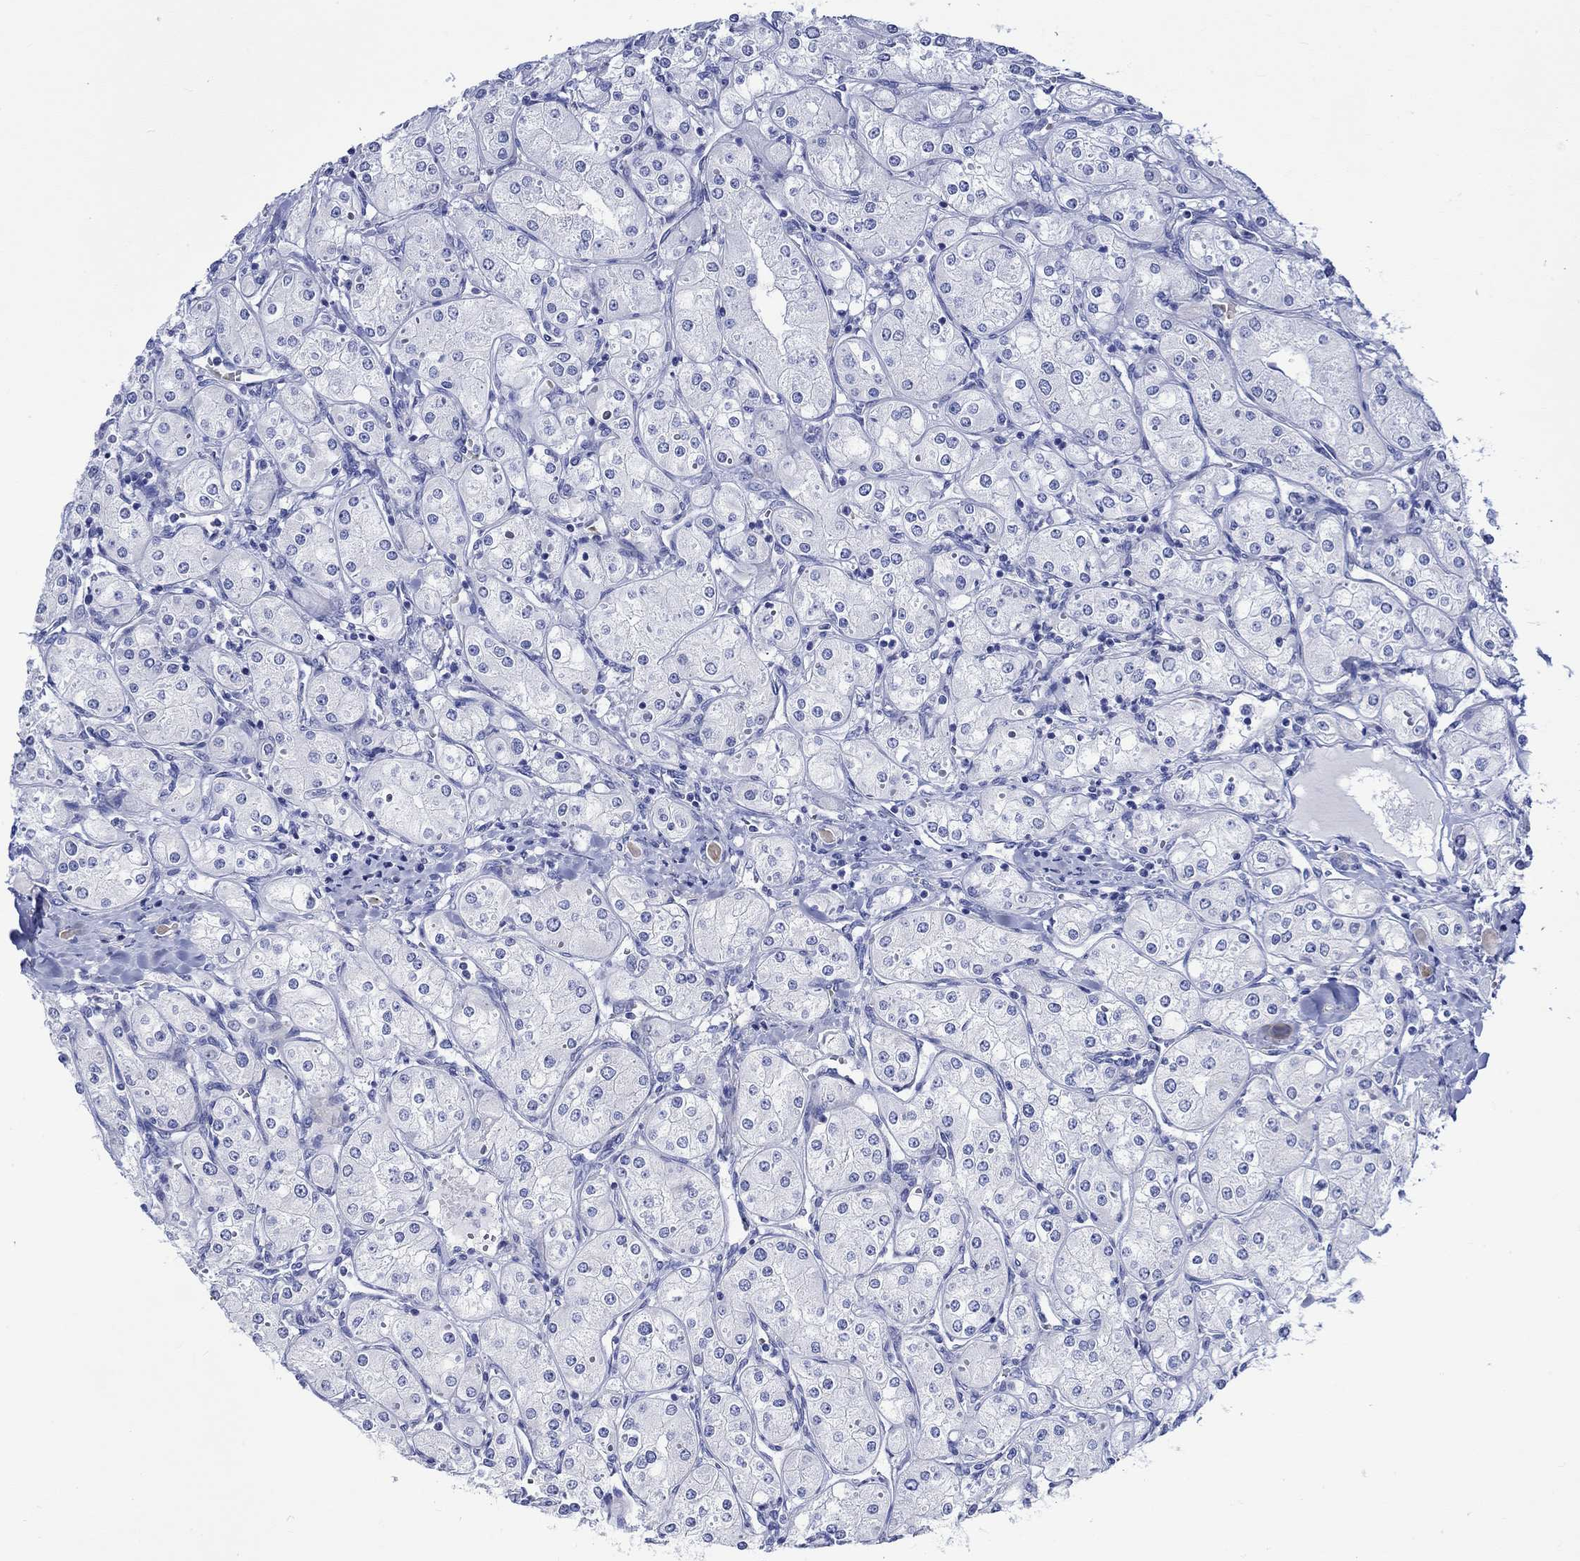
{"staining": {"intensity": "negative", "quantity": "none", "location": "none"}, "tissue": "renal cancer", "cell_type": "Tumor cells", "image_type": "cancer", "snomed": [{"axis": "morphology", "description": "Adenocarcinoma, NOS"}, {"axis": "topography", "description": "Kidney"}], "caption": "IHC image of neoplastic tissue: human adenocarcinoma (renal) stained with DAB reveals no significant protein positivity in tumor cells.", "gene": "NRIP3", "patient": {"sex": "male", "age": 77}}